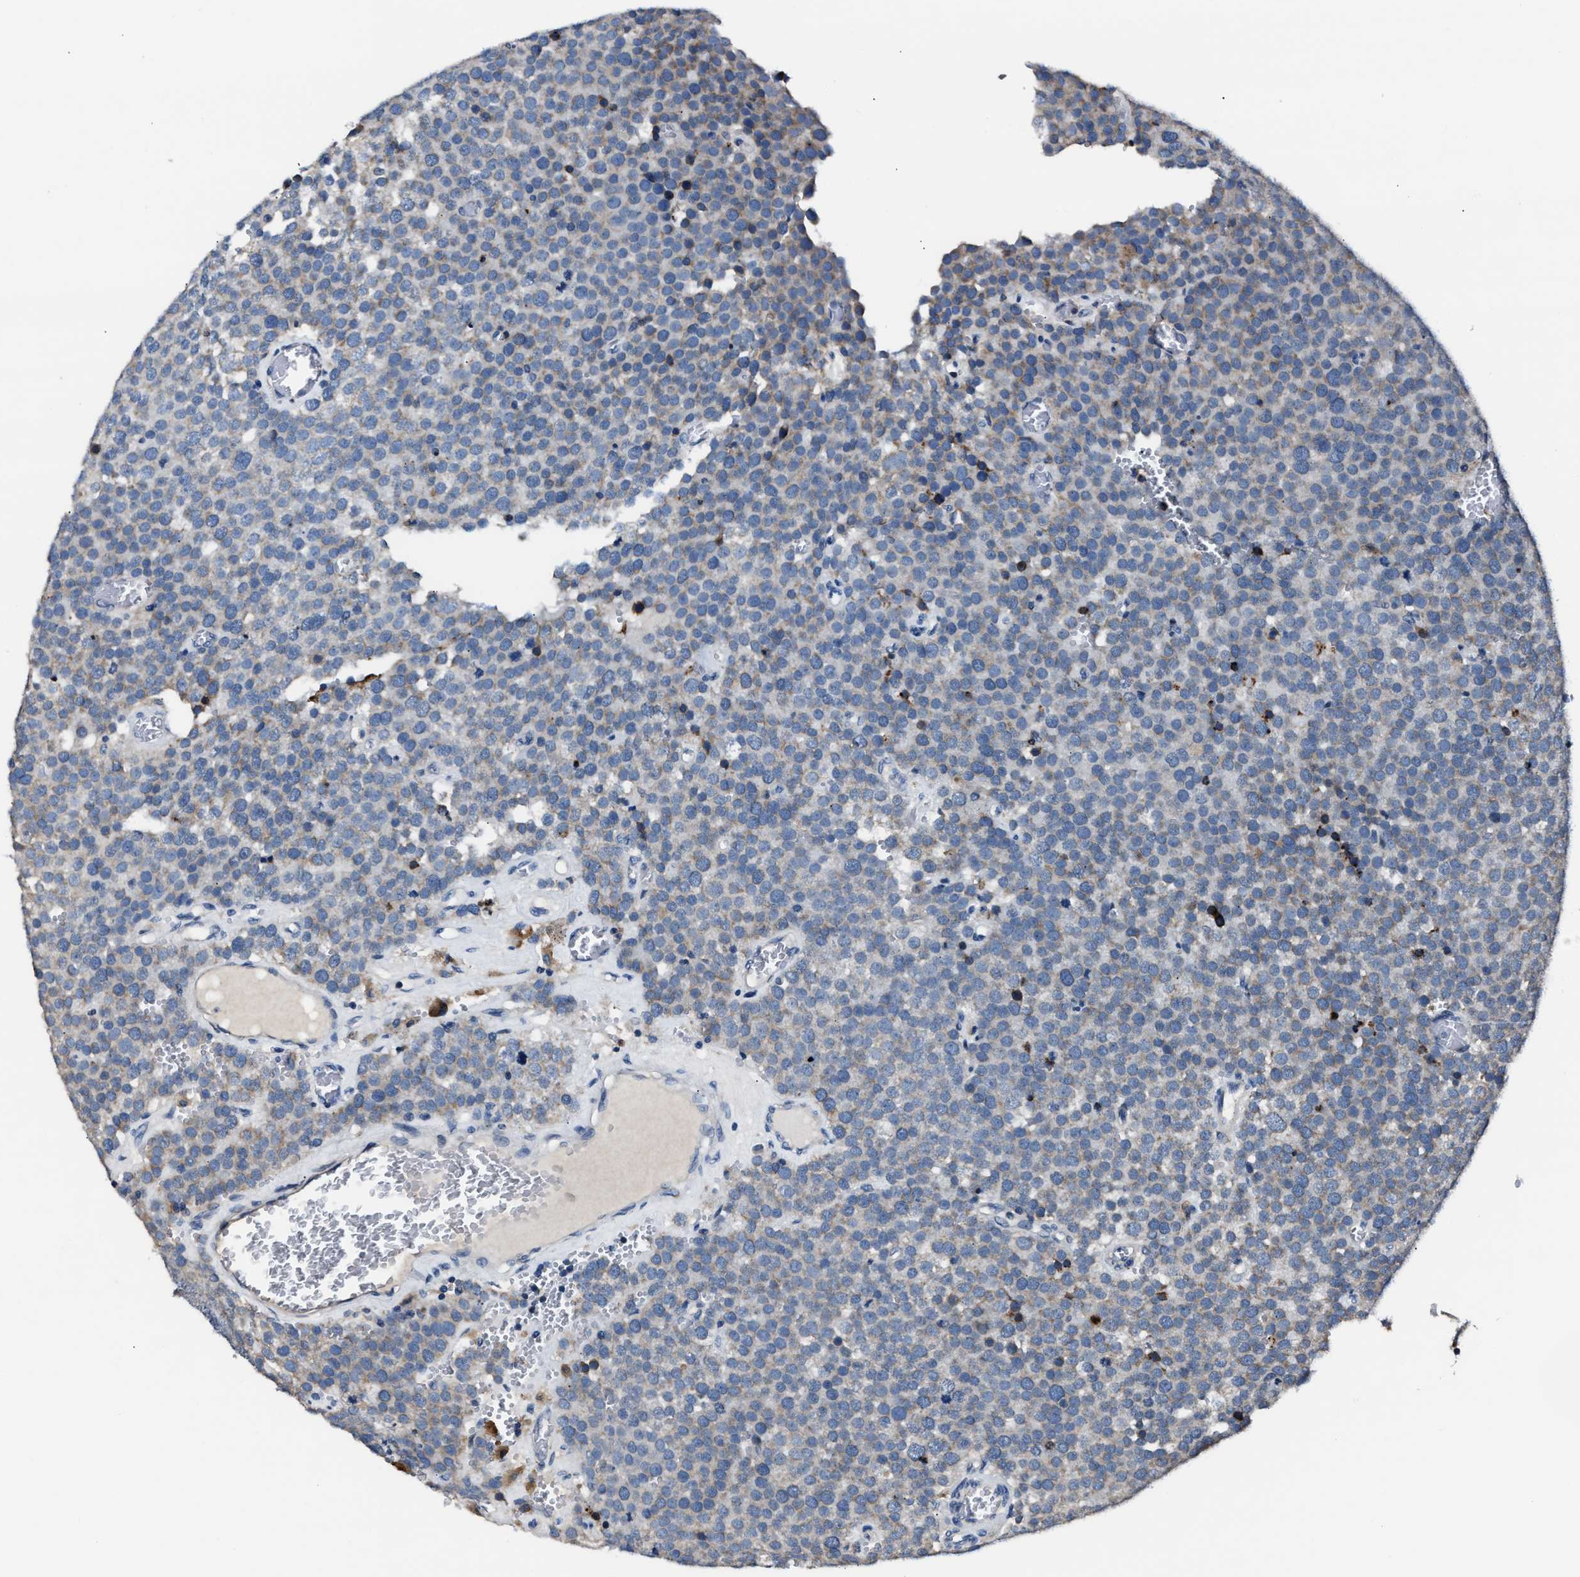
{"staining": {"intensity": "weak", "quantity": "25%-75%", "location": "cytoplasmic/membranous"}, "tissue": "testis cancer", "cell_type": "Tumor cells", "image_type": "cancer", "snomed": [{"axis": "morphology", "description": "Normal tissue, NOS"}, {"axis": "morphology", "description": "Seminoma, NOS"}, {"axis": "topography", "description": "Testis"}], "caption": "Seminoma (testis) stained for a protein exhibits weak cytoplasmic/membranous positivity in tumor cells.", "gene": "DNAJC24", "patient": {"sex": "male", "age": 71}}